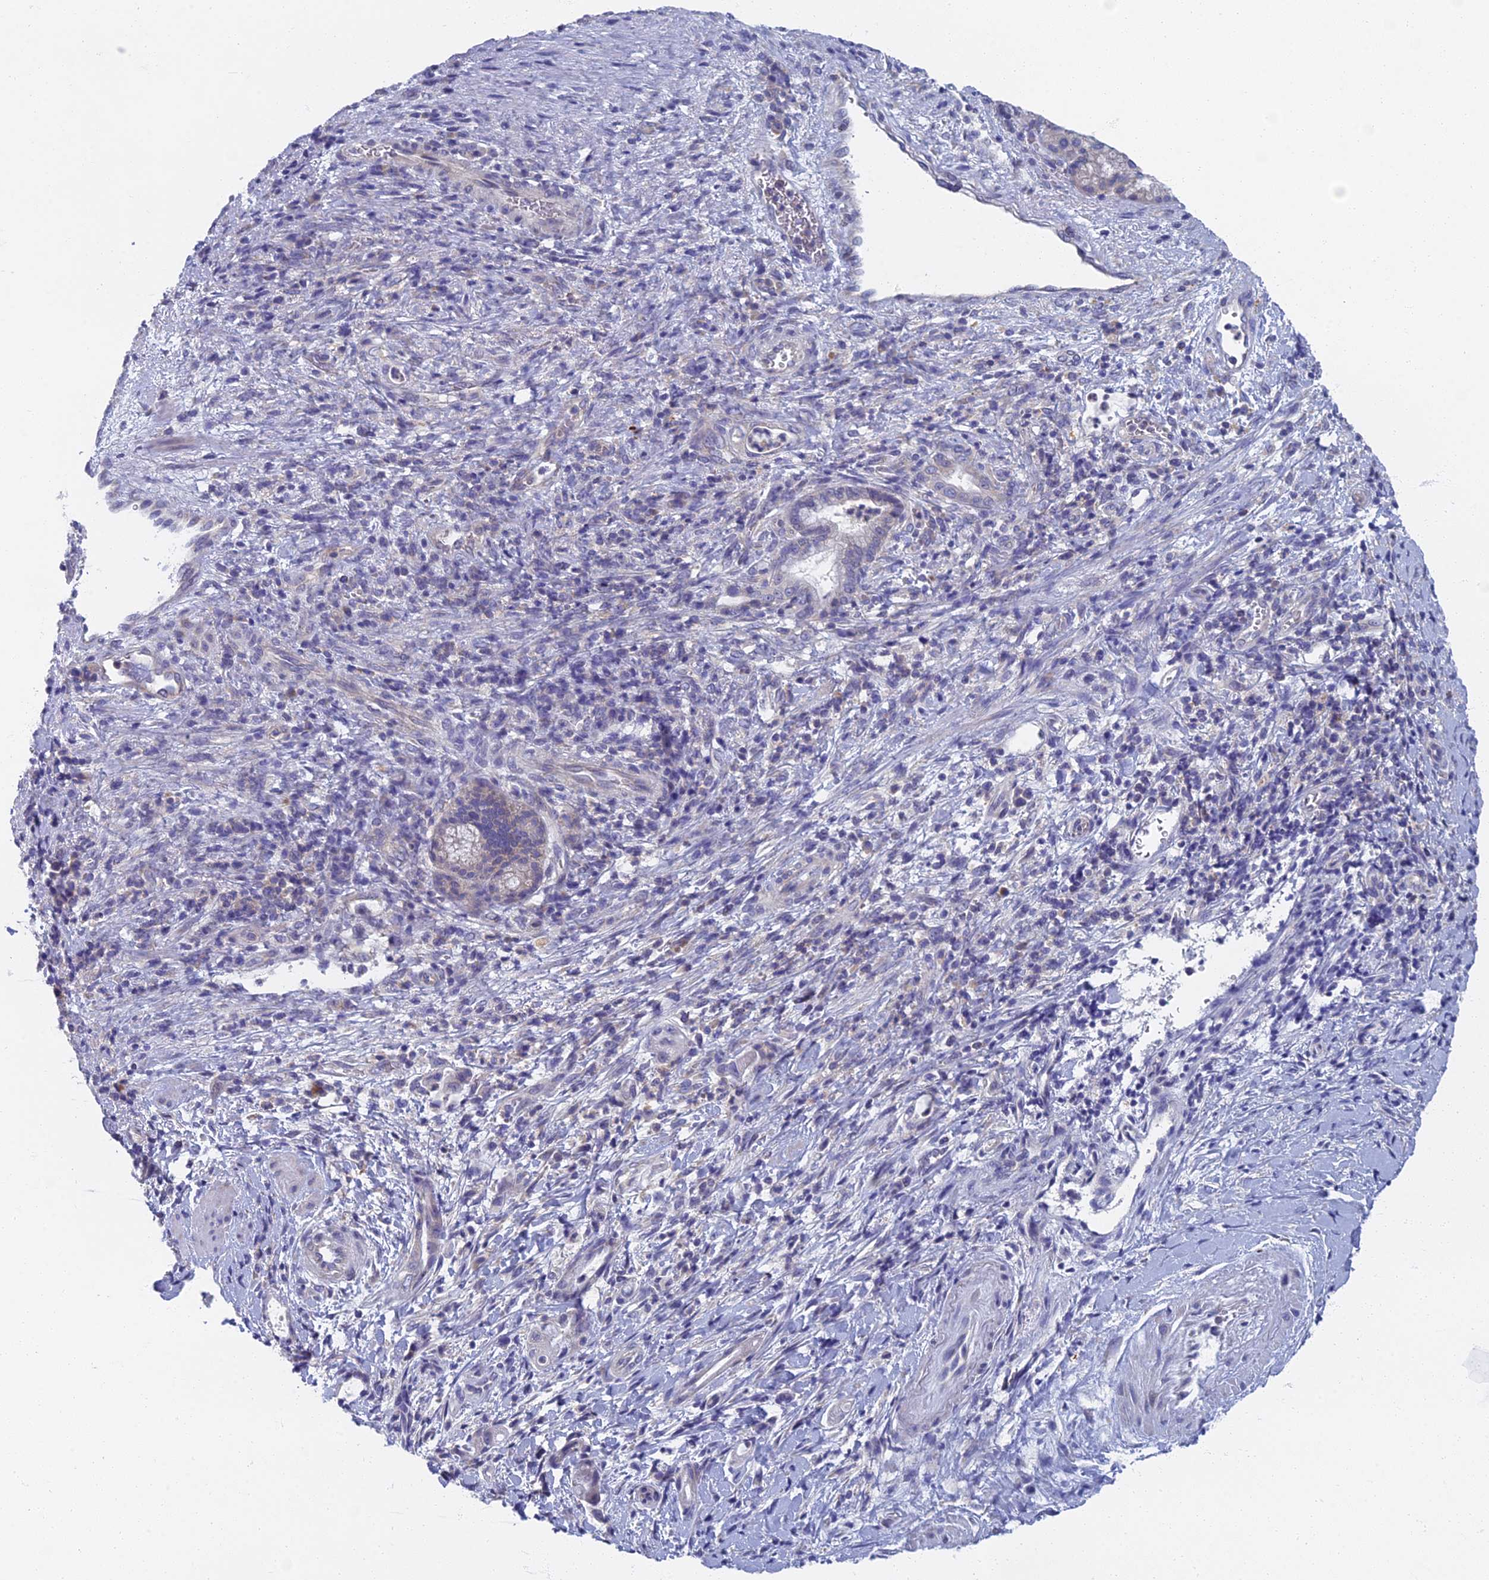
{"staining": {"intensity": "negative", "quantity": "none", "location": "none"}, "tissue": "pancreatic cancer", "cell_type": "Tumor cells", "image_type": "cancer", "snomed": [{"axis": "morphology", "description": "Normal tissue, NOS"}, {"axis": "morphology", "description": "Adenocarcinoma, NOS"}, {"axis": "topography", "description": "Pancreas"}], "caption": "Immunohistochemistry (IHC) image of neoplastic tissue: pancreatic adenocarcinoma stained with DAB shows no significant protein positivity in tumor cells.", "gene": "SPIN4", "patient": {"sex": "female", "age": 55}}